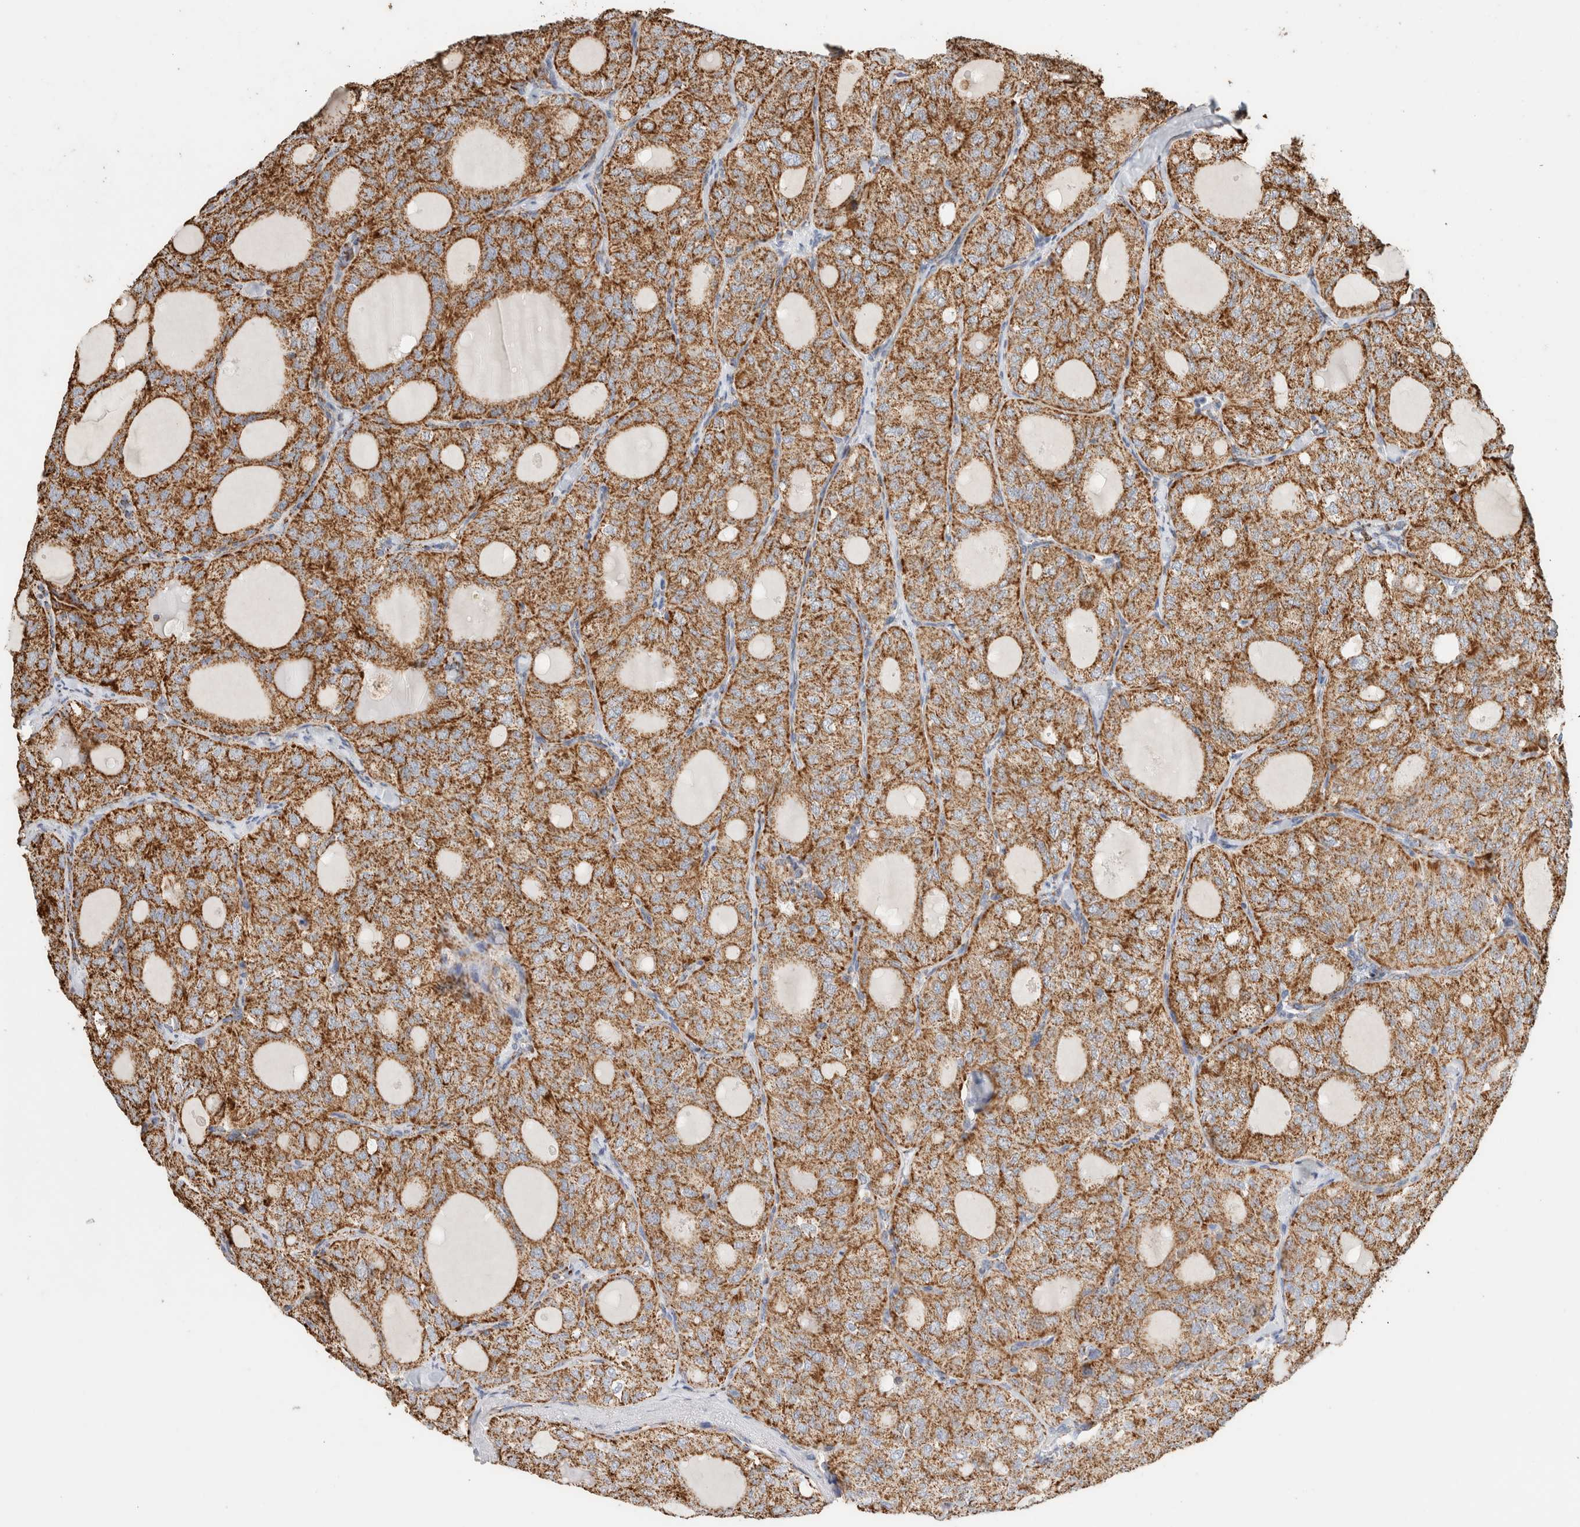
{"staining": {"intensity": "strong", "quantity": ">75%", "location": "cytoplasmic/membranous"}, "tissue": "thyroid cancer", "cell_type": "Tumor cells", "image_type": "cancer", "snomed": [{"axis": "morphology", "description": "Follicular adenoma carcinoma, NOS"}, {"axis": "topography", "description": "Thyroid gland"}], "caption": "Tumor cells exhibit strong cytoplasmic/membranous staining in approximately >75% of cells in thyroid cancer.", "gene": "C1QBP", "patient": {"sex": "male", "age": 75}}